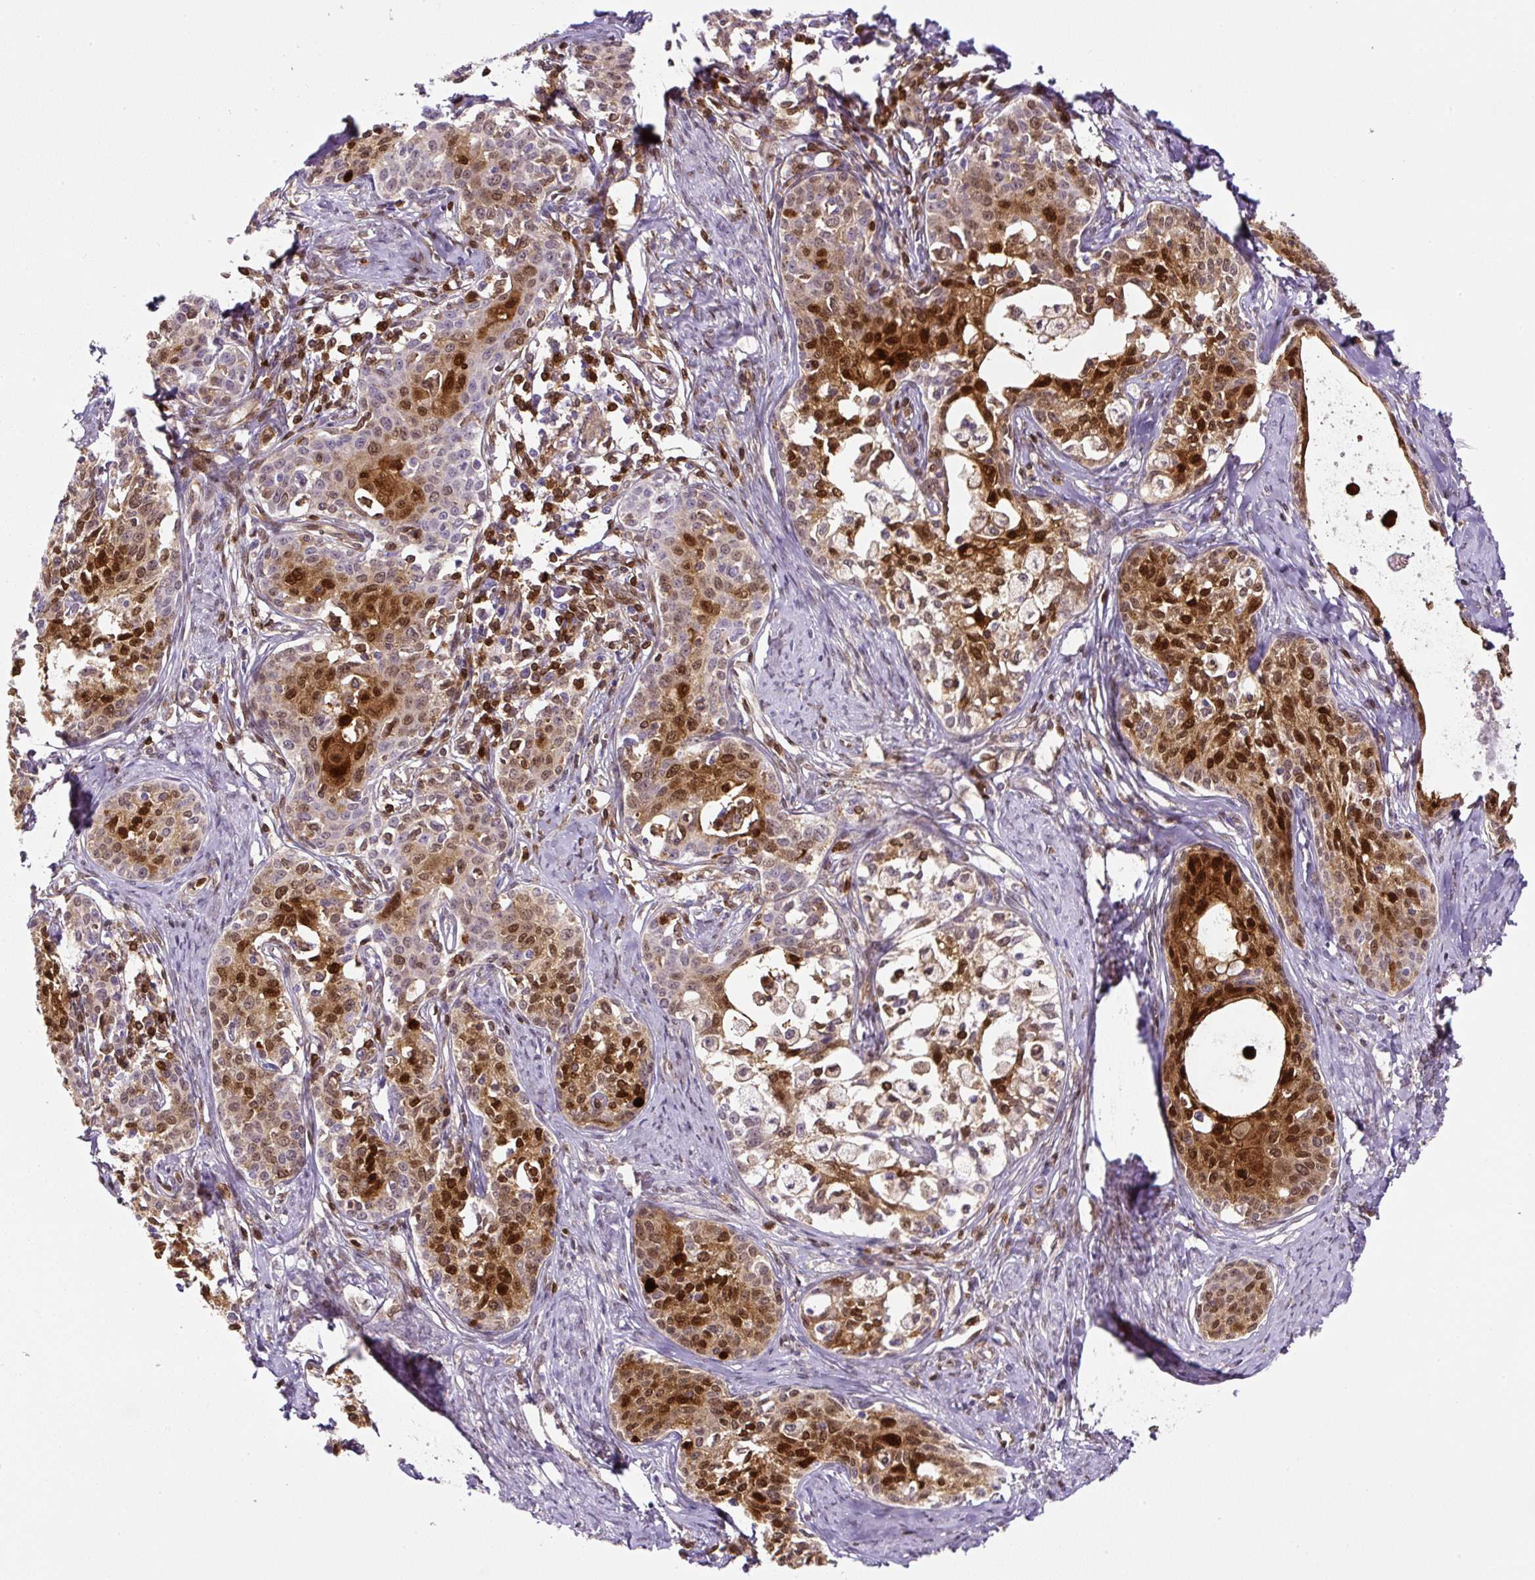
{"staining": {"intensity": "moderate", "quantity": ">75%", "location": "cytoplasmic/membranous,nuclear"}, "tissue": "cervical cancer", "cell_type": "Tumor cells", "image_type": "cancer", "snomed": [{"axis": "morphology", "description": "Squamous cell carcinoma, NOS"}, {"axis": "morphology", "description": "Adenocarcinoma, NOS"}, {"axis": "topography", "description": "Cervix"}], "caption": "Protein analysis of cervical squamous cell carcinoma tissue displays moderate cytoplasmic/membranous and nuclear expression in approximately >75% of tumor cells.", "gene": "ANXA1", "patient": {"sex": "female", "age": 52}}